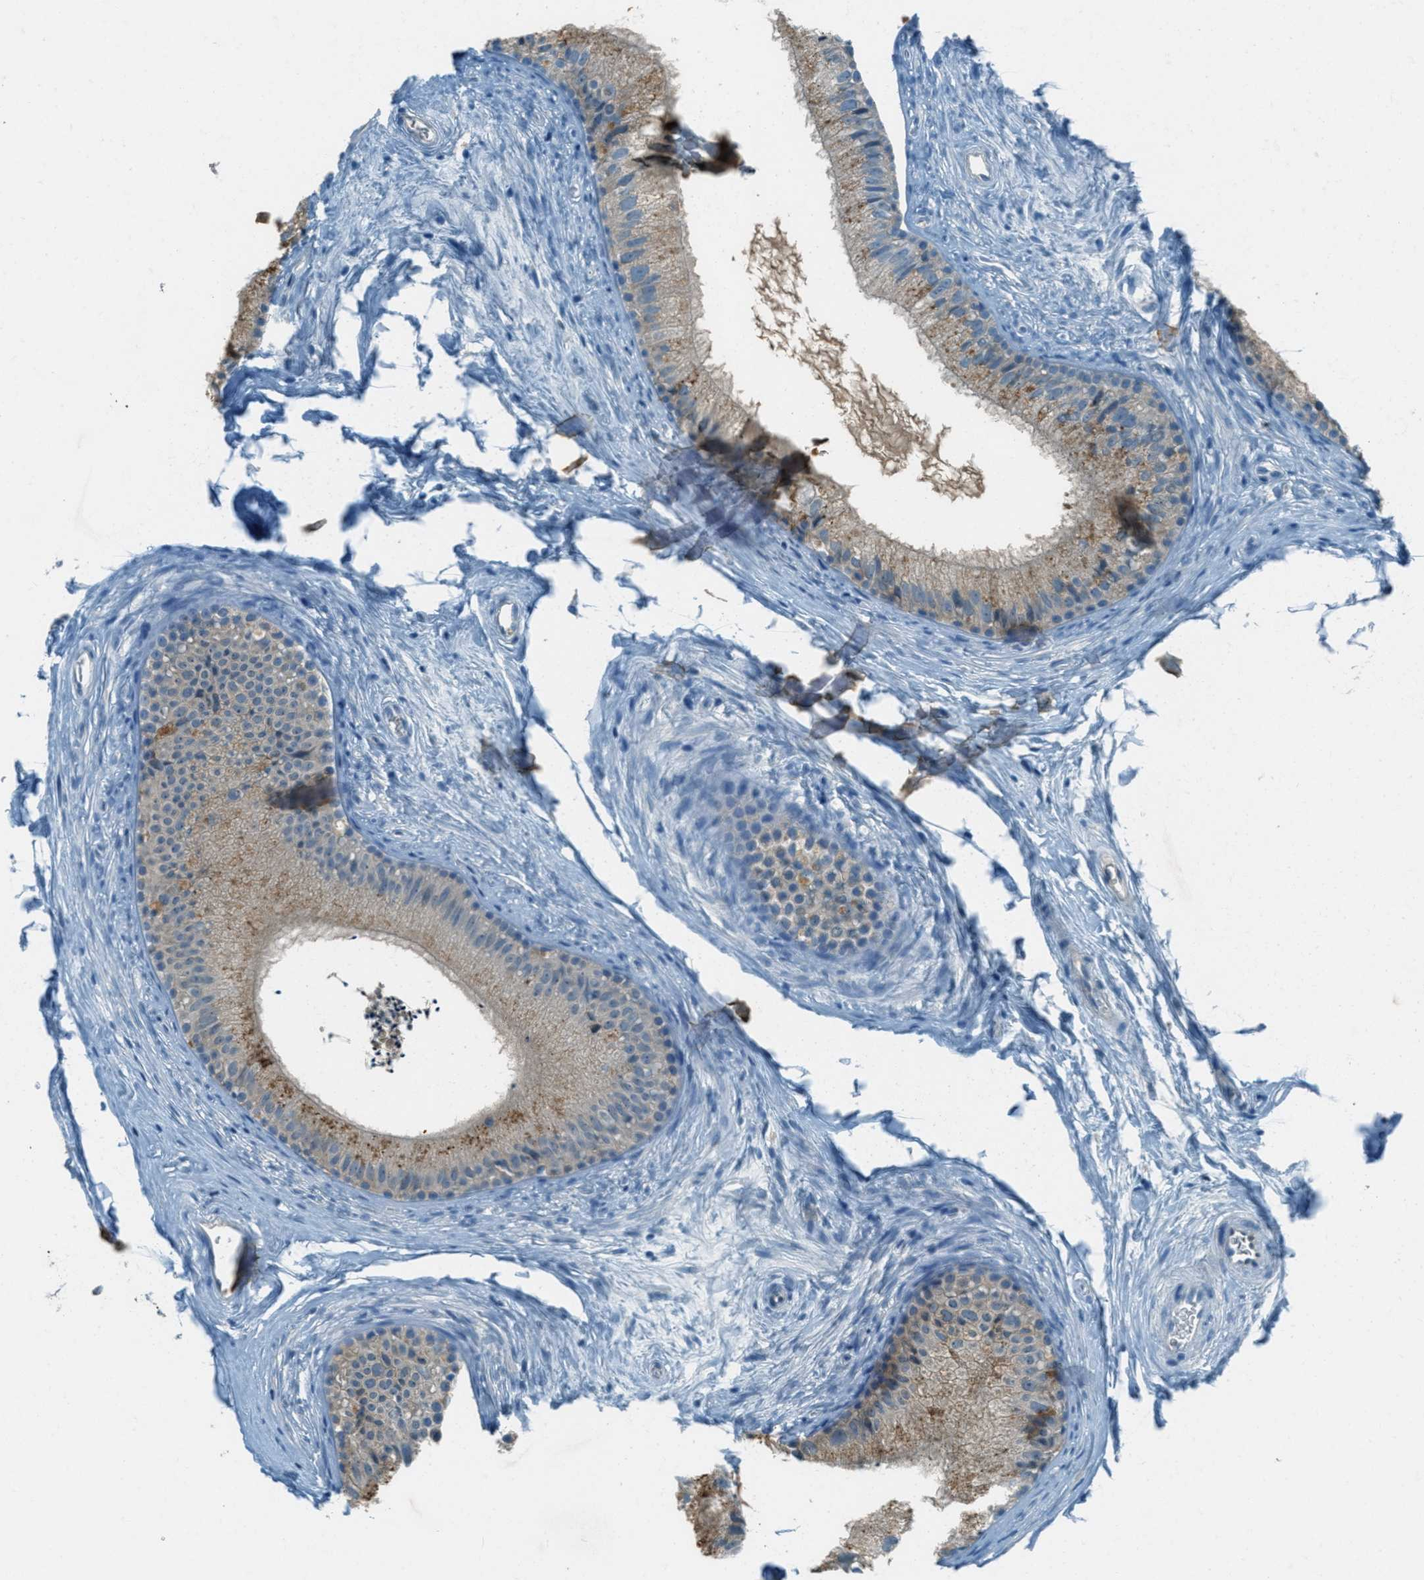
{"staining": {"intensity": "moderate", "quantity": ">75%", "location": "cytoplasmic/membranous"}, "tissue": "epididymis", "cell_type": "Glandular cells", "image_type": "normal", "snomed": [{"axis": "morphology", "description": "Normal tissue, NOS"}, {"axis": "topography", "description": "Epididymis"}], "caption": "Moderate cytoplasmic/membranous protein staining is identified in approximately >75% of glandular cells in epididymis. (brown staining indicates protein expression, while blue staining denotes nuclei).", "gene": "MSLN", "patient": {"sex": "male", "age": 56}}